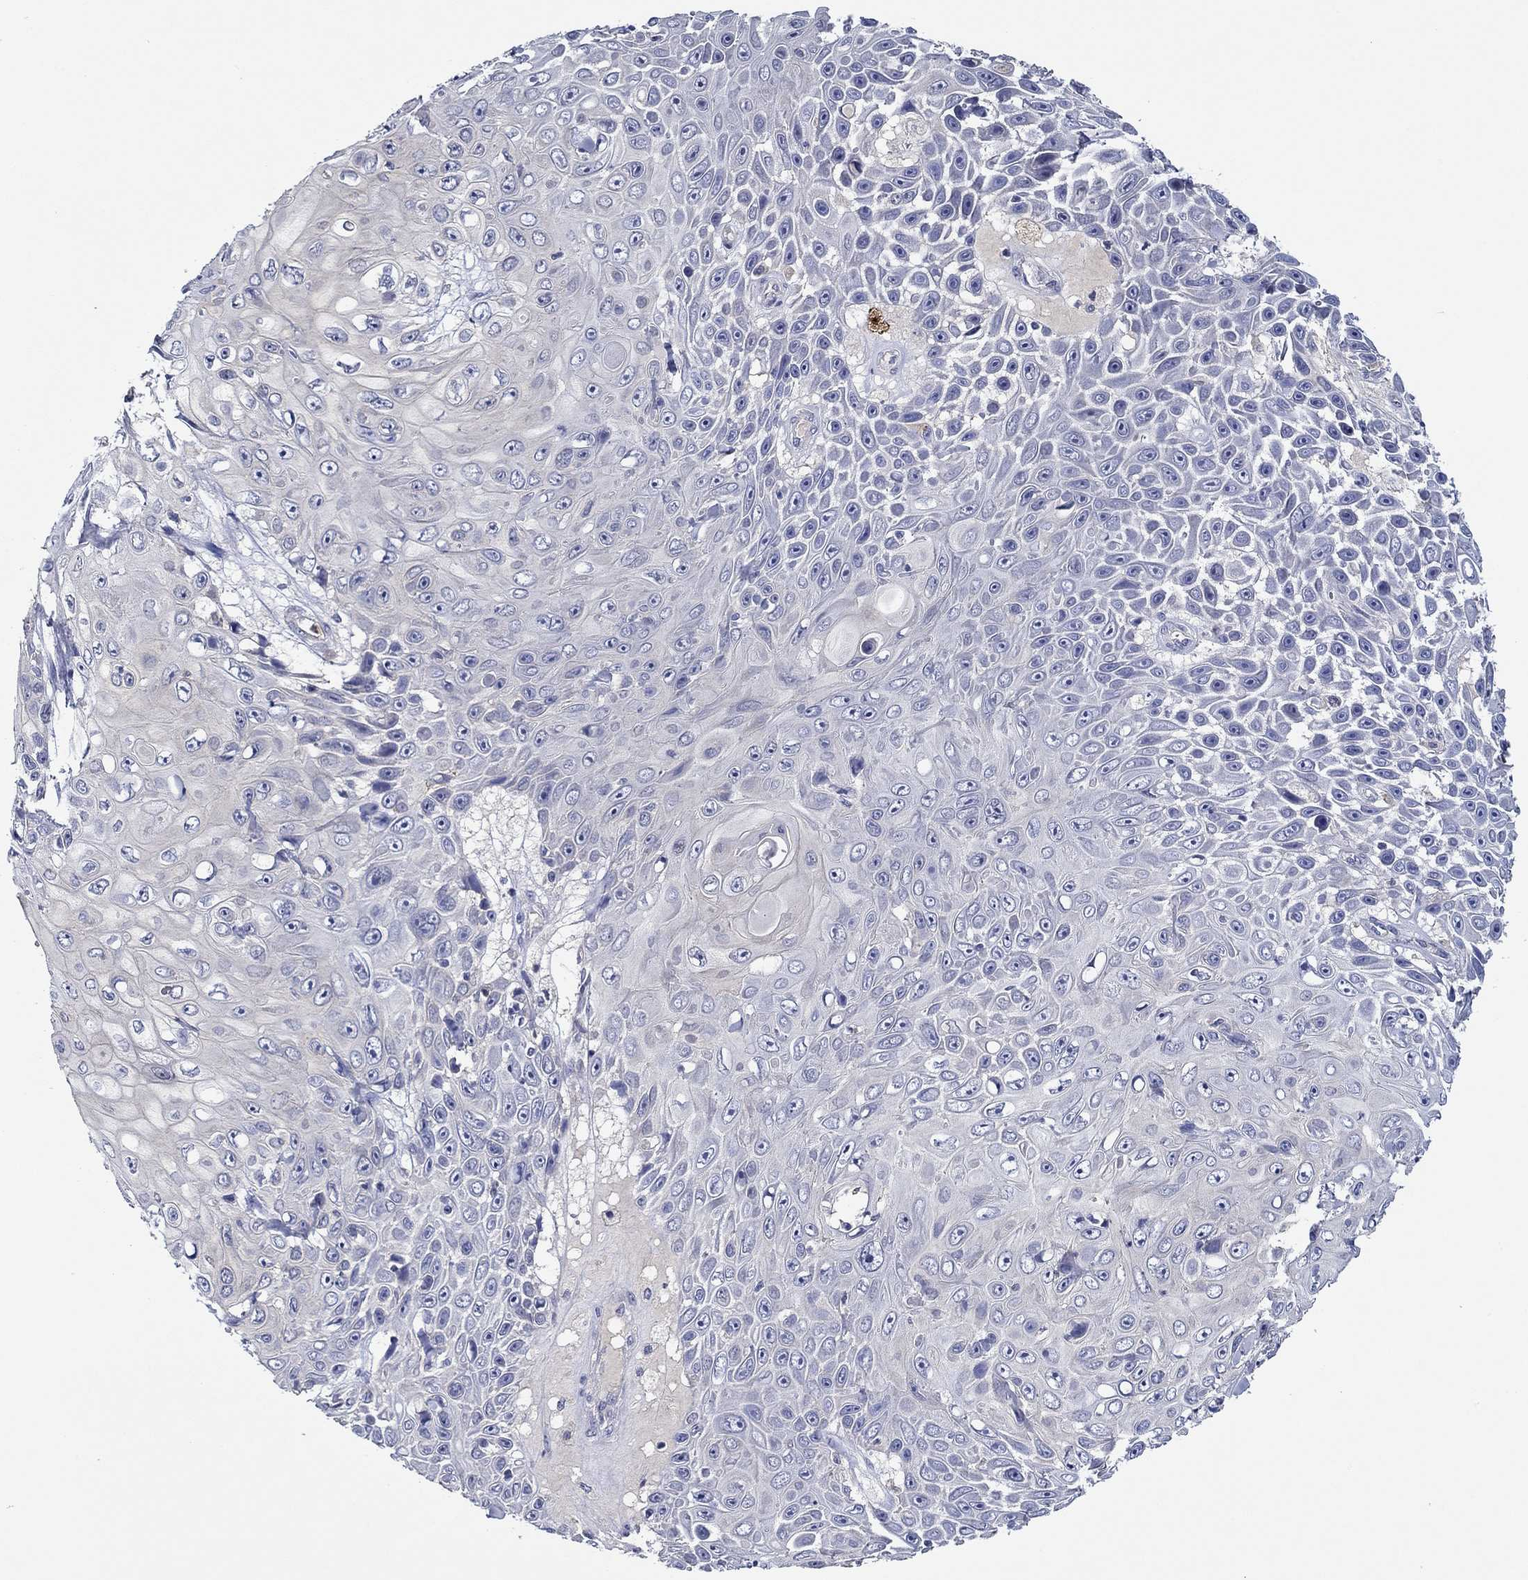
{"staining": {"intensity": "negative", "quantity": "none", "location": "none"}, "tissue": "skin cancer", "cell_type": "Tumor cells", "image_type": "cancer", "snomed": [{"axis": "morphology", "description": "Squamous cell carcinoma, NOS"}, {"axis": "topography", "description": "Skin"}], "caption": "The photomicrograph exhibits no staining of tumor cells in squamous cell carcinoma (skin). (DAB (3,3'-diaminobenzidine) immunohistochemistry visualized using brightfield microscopy, high magnification).", "gene": "CHIT1", "patient": {"sex": "male", "age": 82}}